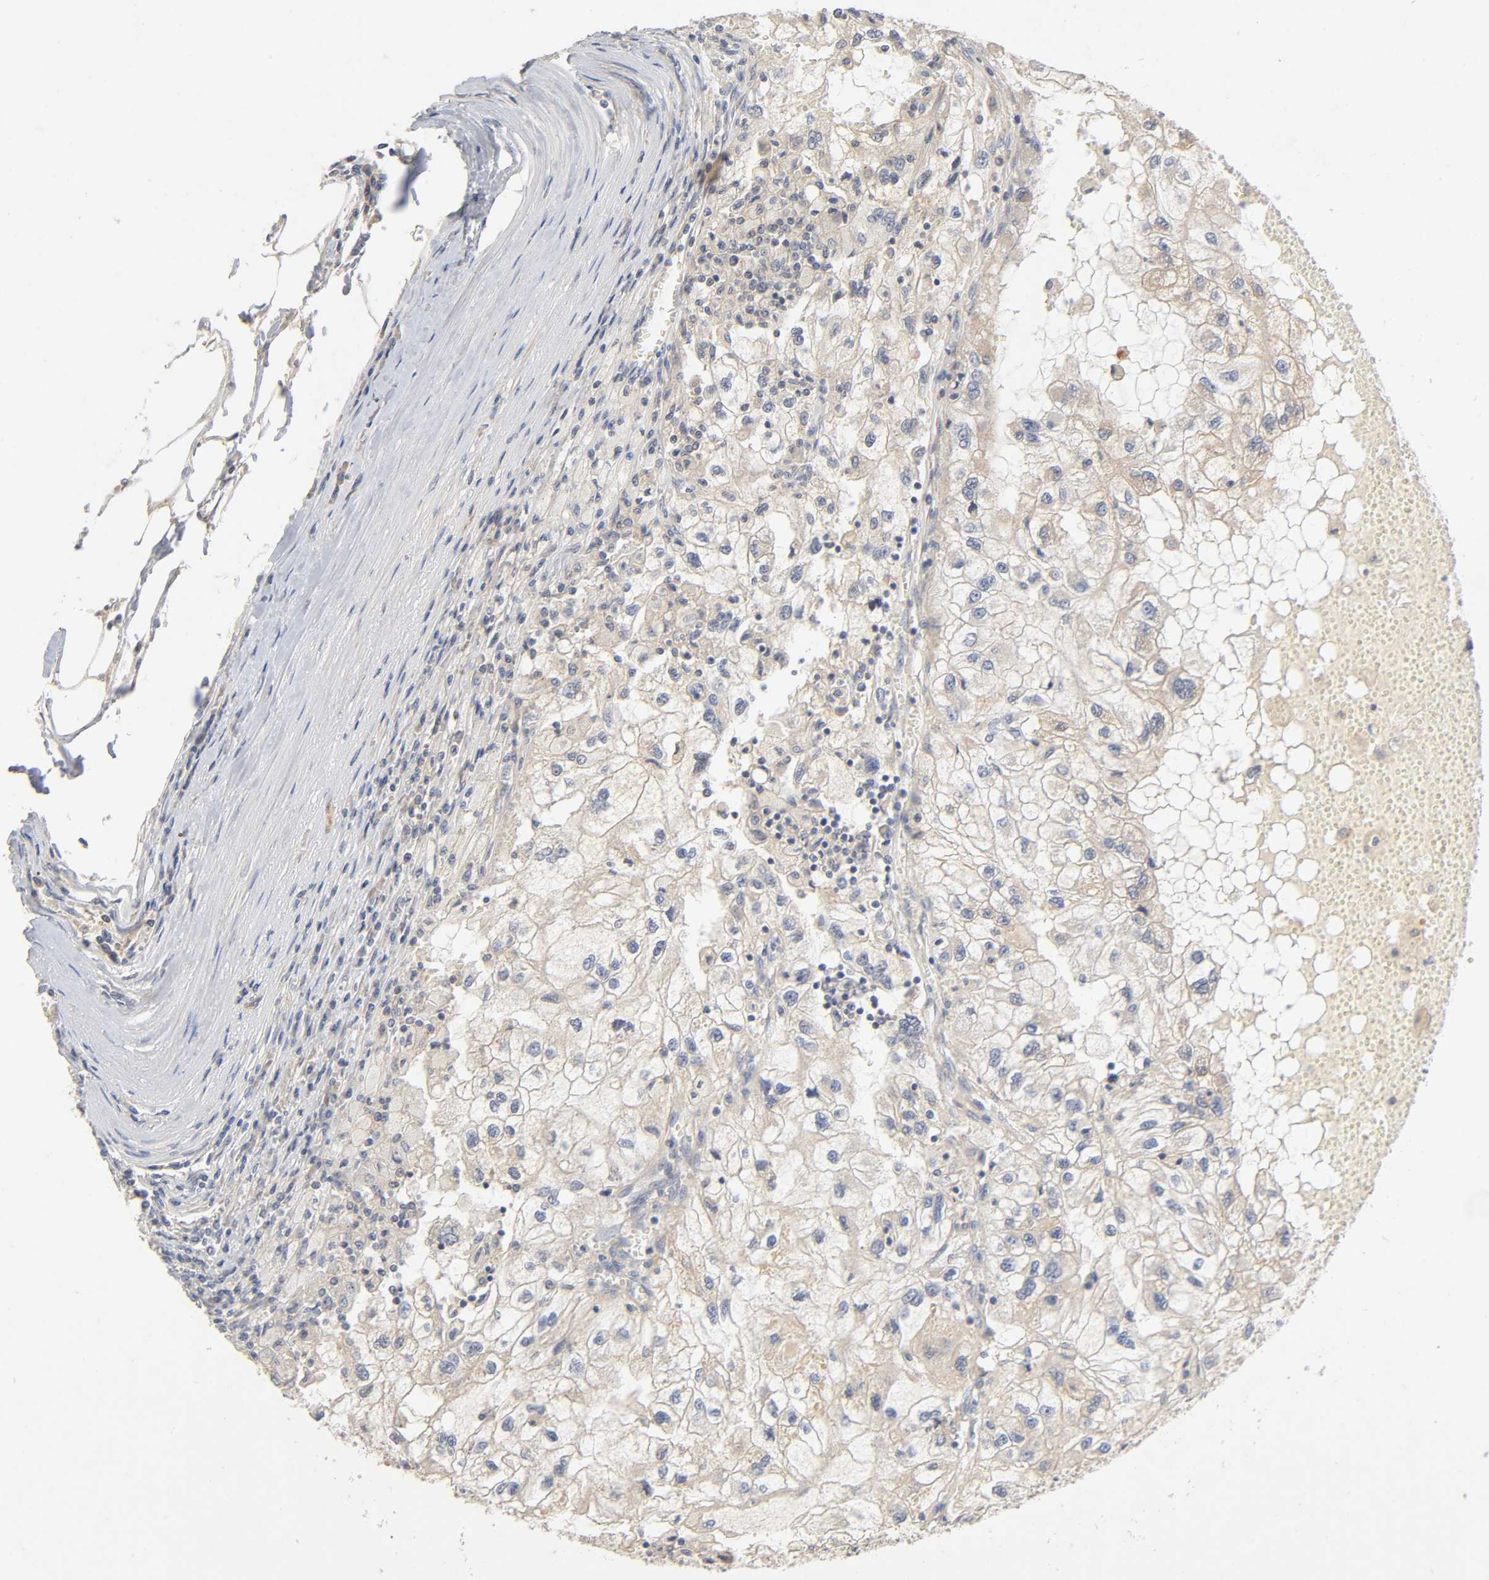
{"staining": {"intensity": "weak", "quantity": "25%-75%", "location": "cytoplasmic/membranous"}, "tissue": "renal cancer", "cell_type": "Tumor cells", "image_type": "cancer", "snomed": [{"axis": "morphology", "description": "Normal tissue, NOS"}, {"axis": "morphology", "description": "Adenocarcinoma, NOS"}, {"axis": "topography", "description": "Kidney"}], "caption": "A high-resolution micrograph shows immunohistochemistry (IHC) staining of renal adenocarcinoma, which shows weak cytoplasmic/membranous staining in approximately 25%-75% of tumor cells.", "gene": "CPB2", "patient": {"sex": "male", "age": 71}}